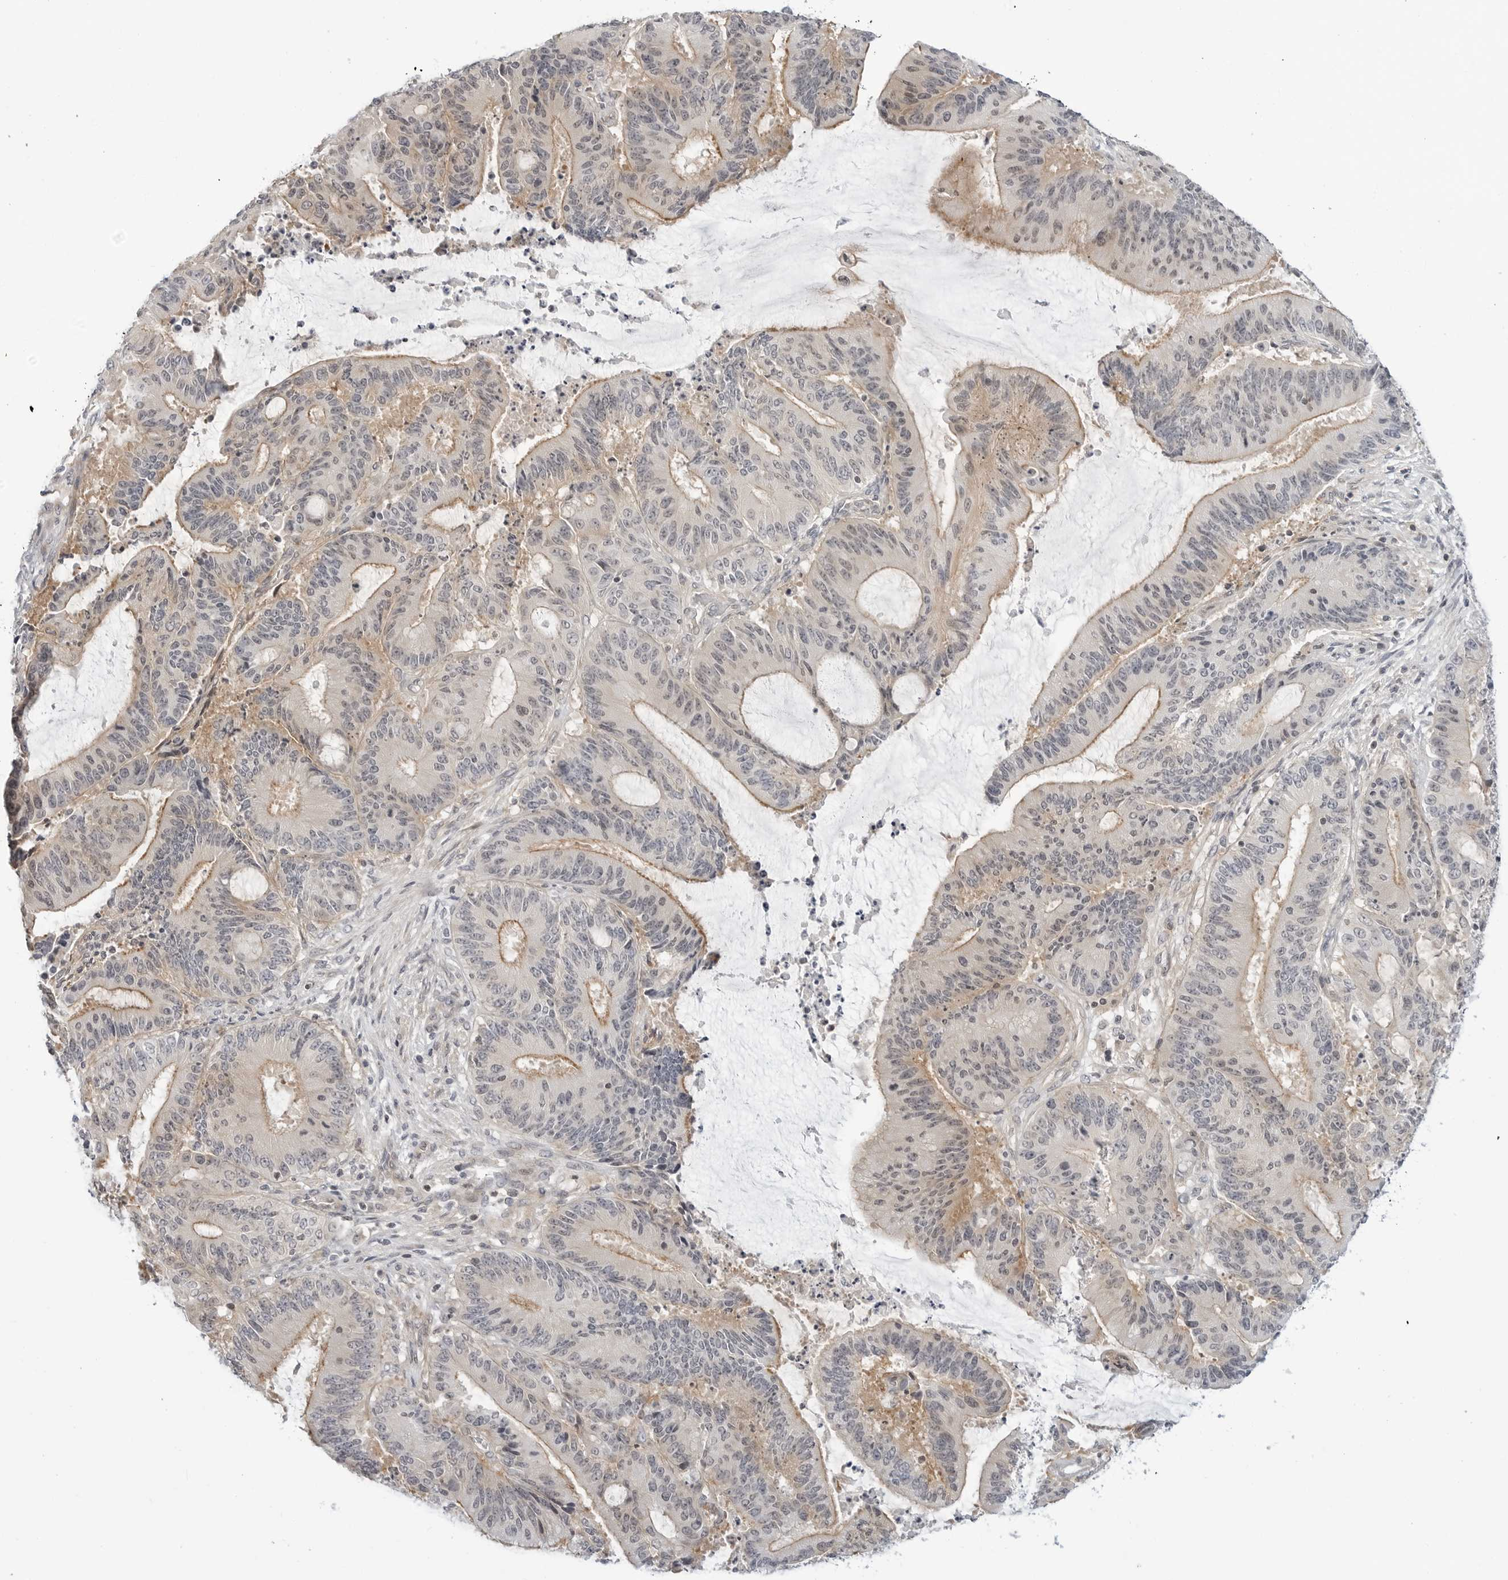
{"staining": {"intensity": "moderate", "quantity": "25%-75%", "location": "cytoplasmic/membranous"}, "tissue": "liver cancer", "cell_type": "Tumor cells", "image_type": "cancer", "snomed": [{"axis": "morphology", "description": "Normal tissue, NOS"}, {"axis": "morphology", "description": "Cholangiocarcinoma"}, {"axis": "topography", "description": "Liver"}, {"axis": "topography", "description": "Peripheral nerve tissue"}], "caption": "Liver cancer stained with a protein marker exhibits moderate staining in tumor cells.", "gene": "STXBP3", "patient": {"sex": "female", "age": 73}}